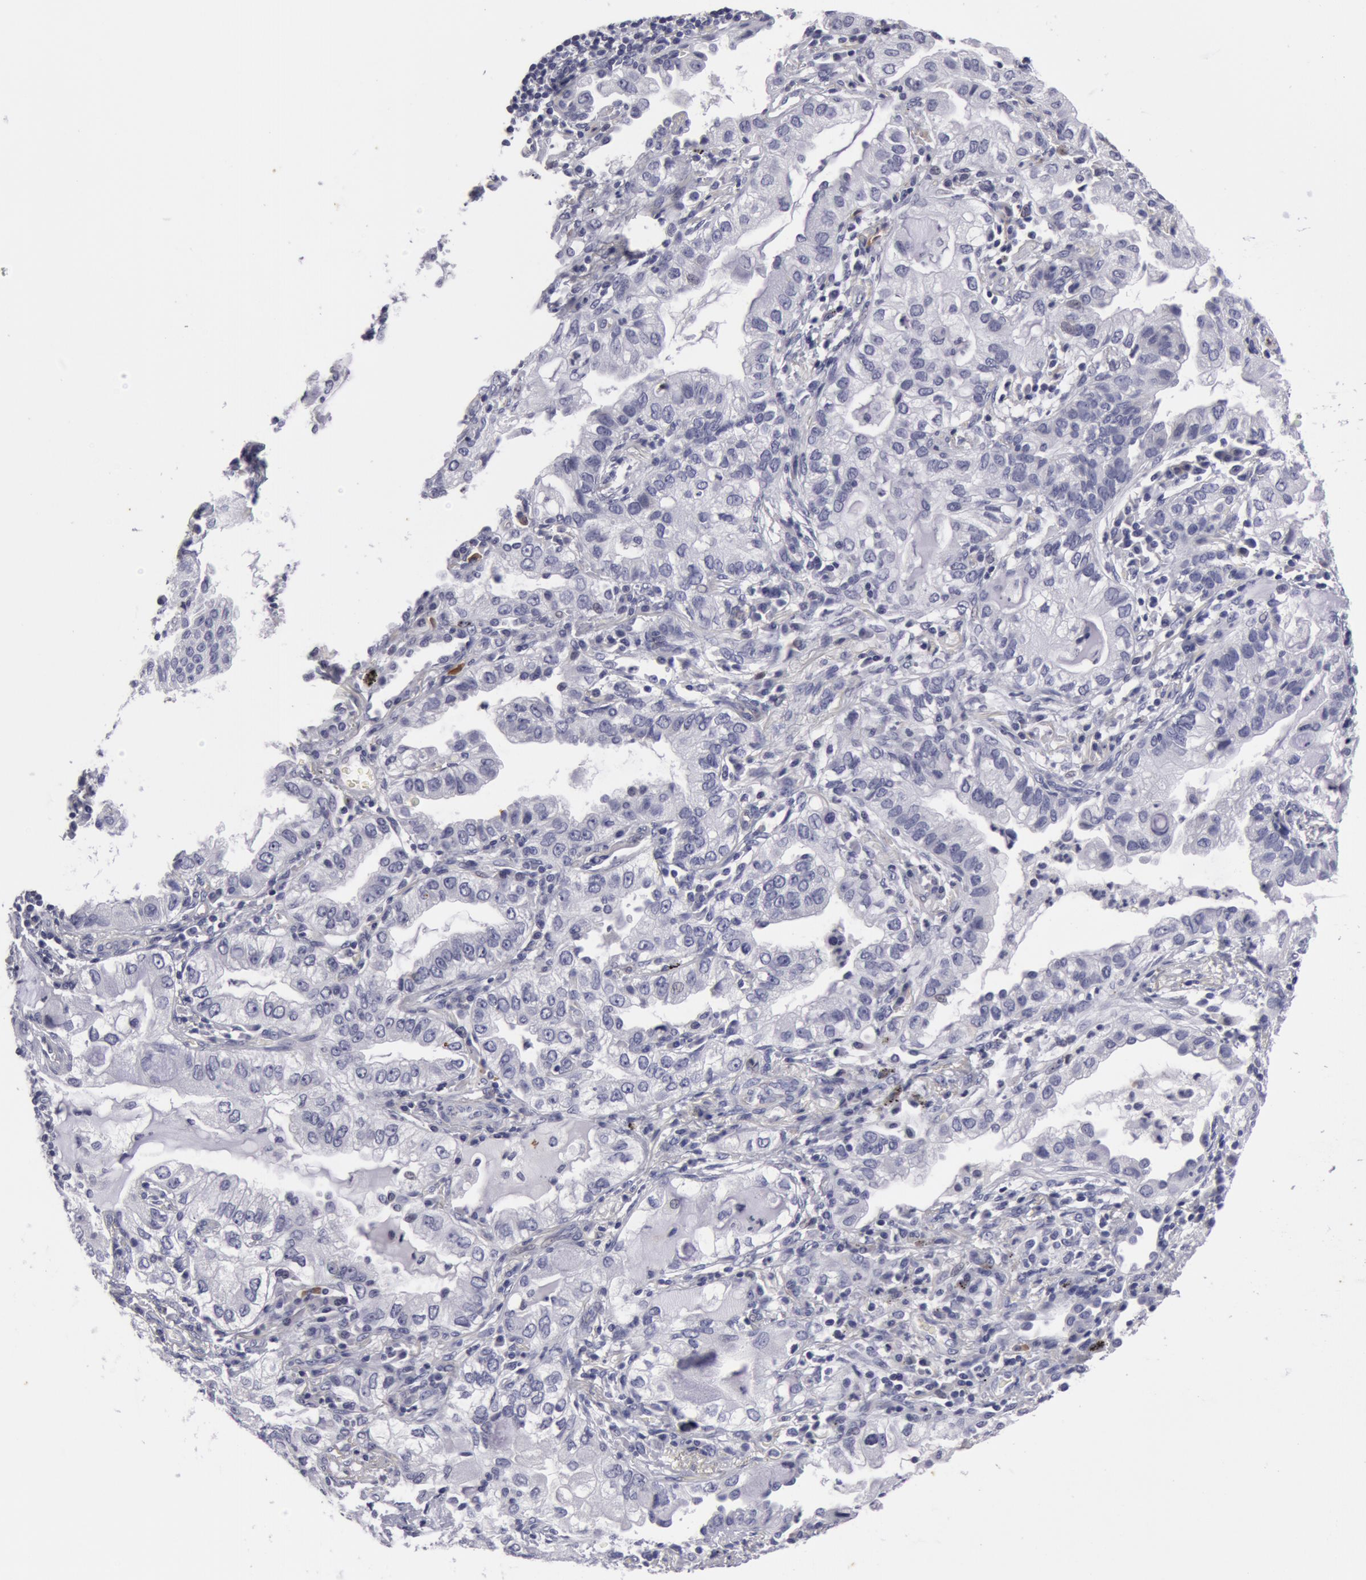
{"staining": {"intensity": "negative", "quantity": "none", "location": "none"}, "tissue": "lung cancer", "cell_type": "Tumor cells", "image_type": "cancer", "snomed": [{"axis": "morphology", "description": "Adenocarcinoma, NOS"}, {"axis": "topography", "description": "Lung"}], "caption": "Immunohistochemistry micrograph of lung adenocarcinoma stained for a protein (brown), which demonstrates no positivity in tumor cells. (DAB (3,3'-diaminobenzidine) IHC, high magnification).", "gene": "NLGN4X", "patient": {"sex": "female", "age": 50}}